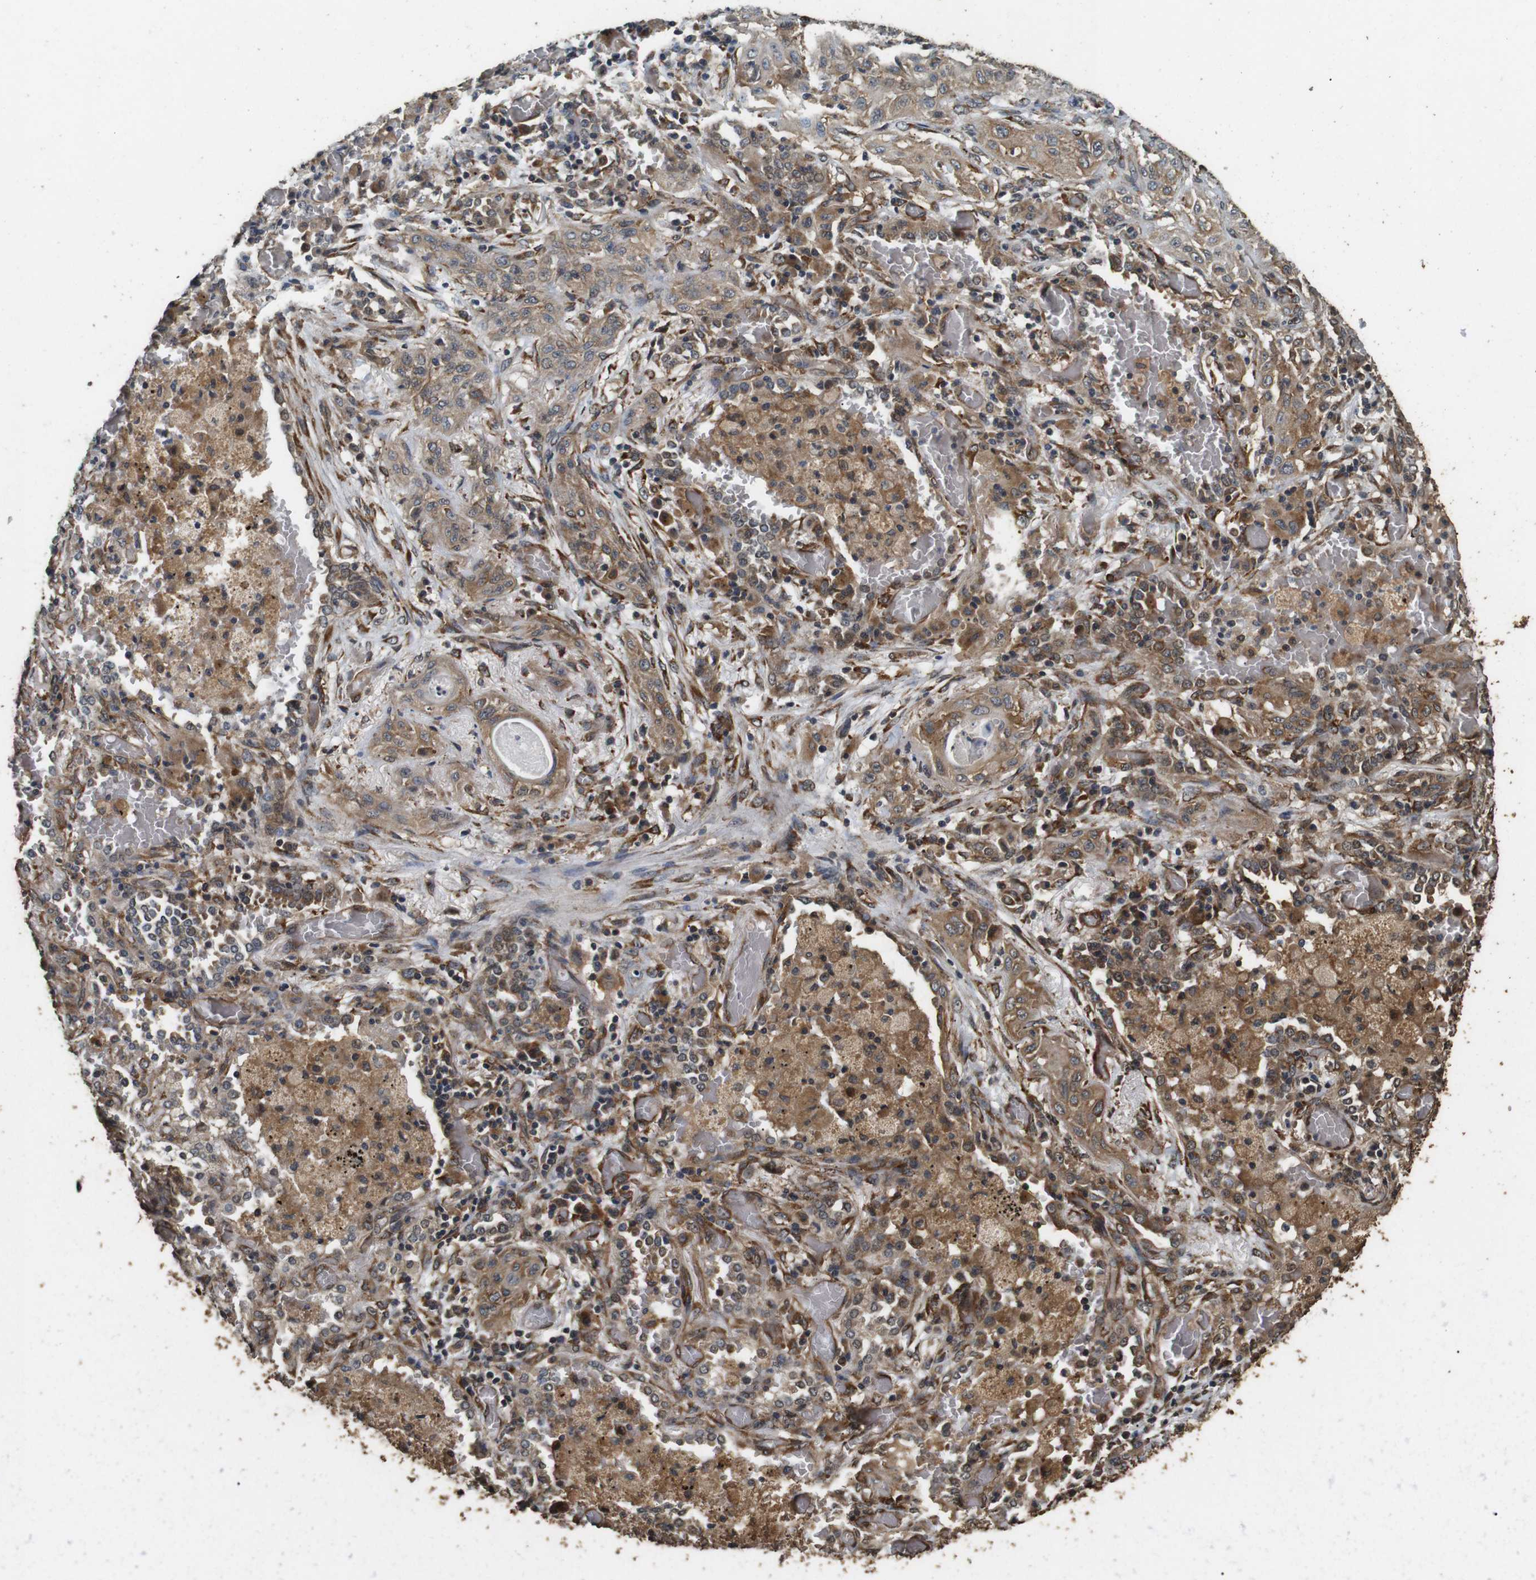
{"staining": {"intensity": "moderate", "quantity": ">75%", "location": "cytoplasmic/membranous"}, "tissue": "lung cancer", "cell_type": "Tumor cells", "image_type": "cancer", "snomed": [{"axis": "morphology", "description": "Squamous cell carcinoma, NOS"}, {"axis": "topography", "description": "Lung"}], "caption": "About >75% of tumor cells in human lung cancer reveal moderate cytoplasmic/membranous protein staining as visualized by brown immunohistochemical staining.", "gene": "CNPY4", "patient": {"sex": "female", "age": 47}}